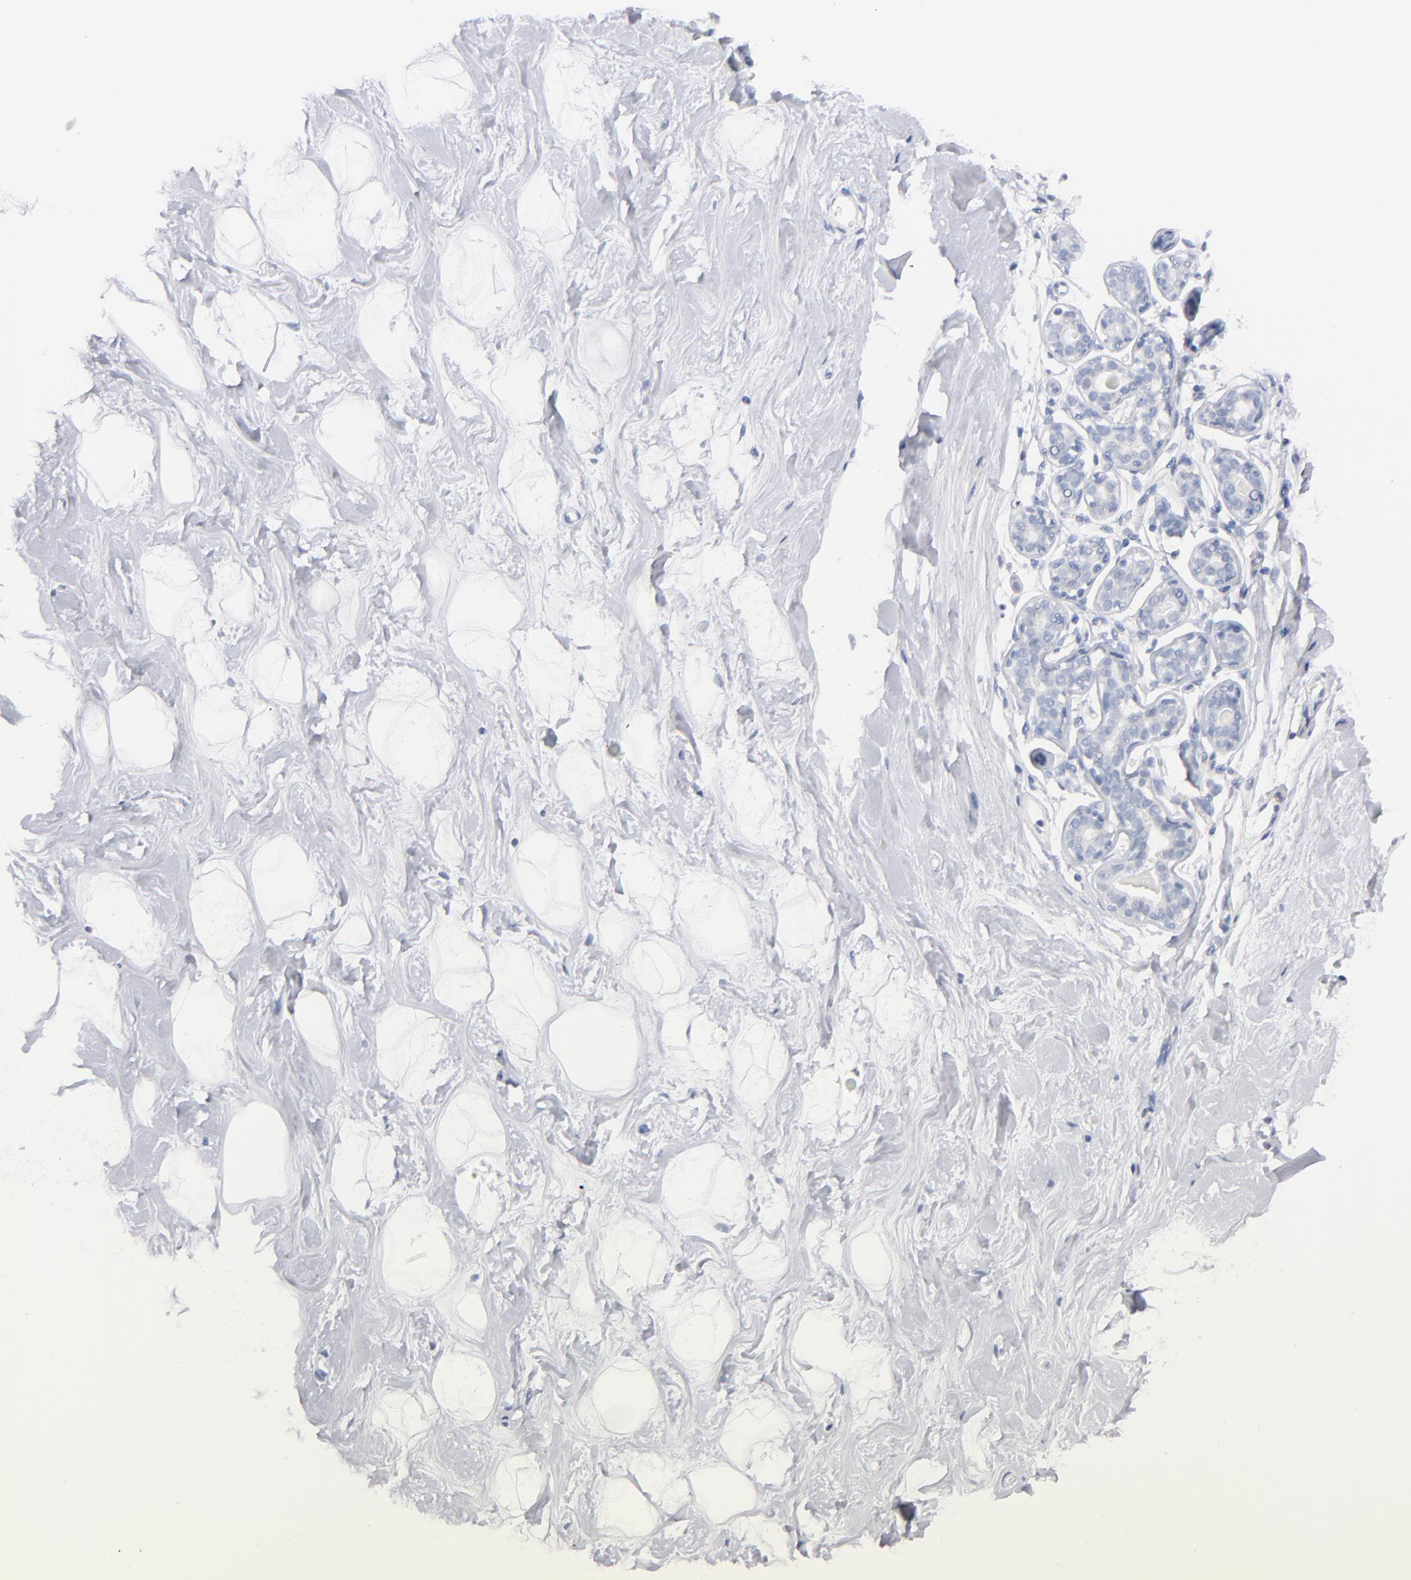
{"staining": {"intensity": "negative", "quantity": "none", "location": "none"}, "tissue": "breast", "cell_type": "Adipocytes", "image_type": "normal", "snomed": [{"axis": "morphology", "description": "Normal tissue, NOS"}, {"axis": "topography", "description": "Breast"}], "caption": "The histopathology image displays no staining of adipocytes in benign breast.", "gene": "KHNYN", "patient": {"sex": "female", "age": 23}}